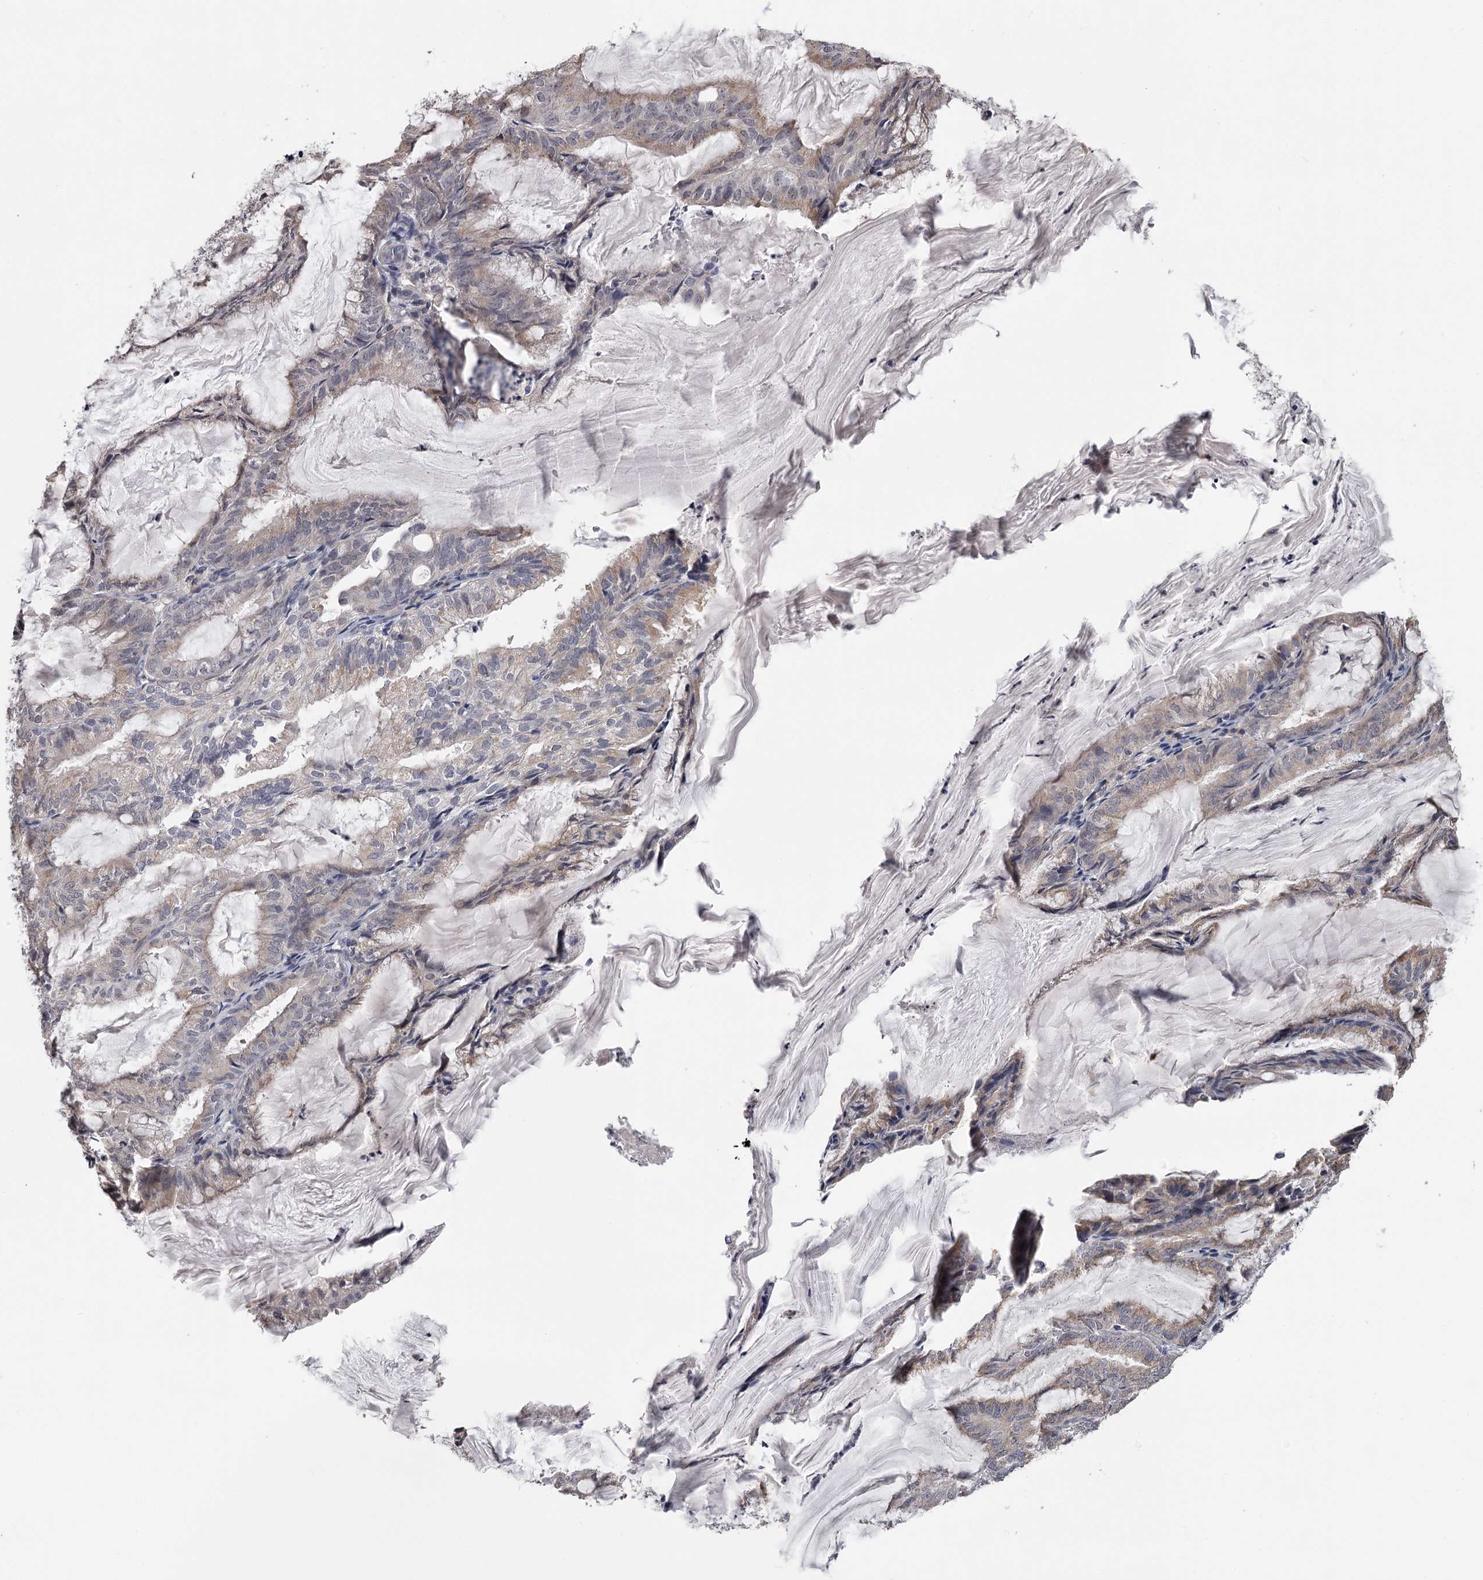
{"staining": {"intensity": "weak", "quantity": "25%-75%", "location": "cytoplasmic/membranous"}, "tissue": "endometrial cancer", "cell_type": "Tumor cells", "image_type": "cancer", "snomed": [{"axis": "morphology", "description": "Adenocarcinoma, NOS"}, {"axis": "topography", "description": "Endometrium"}], "caption": "The photomicrograph reveals staining of endometrial cancer, revealing weak cytoplasmic/membranous protein positivity (brown color) within tumor cells.", "gene": "GTSF1", "patient": {"sex": "female", "age": 86}}